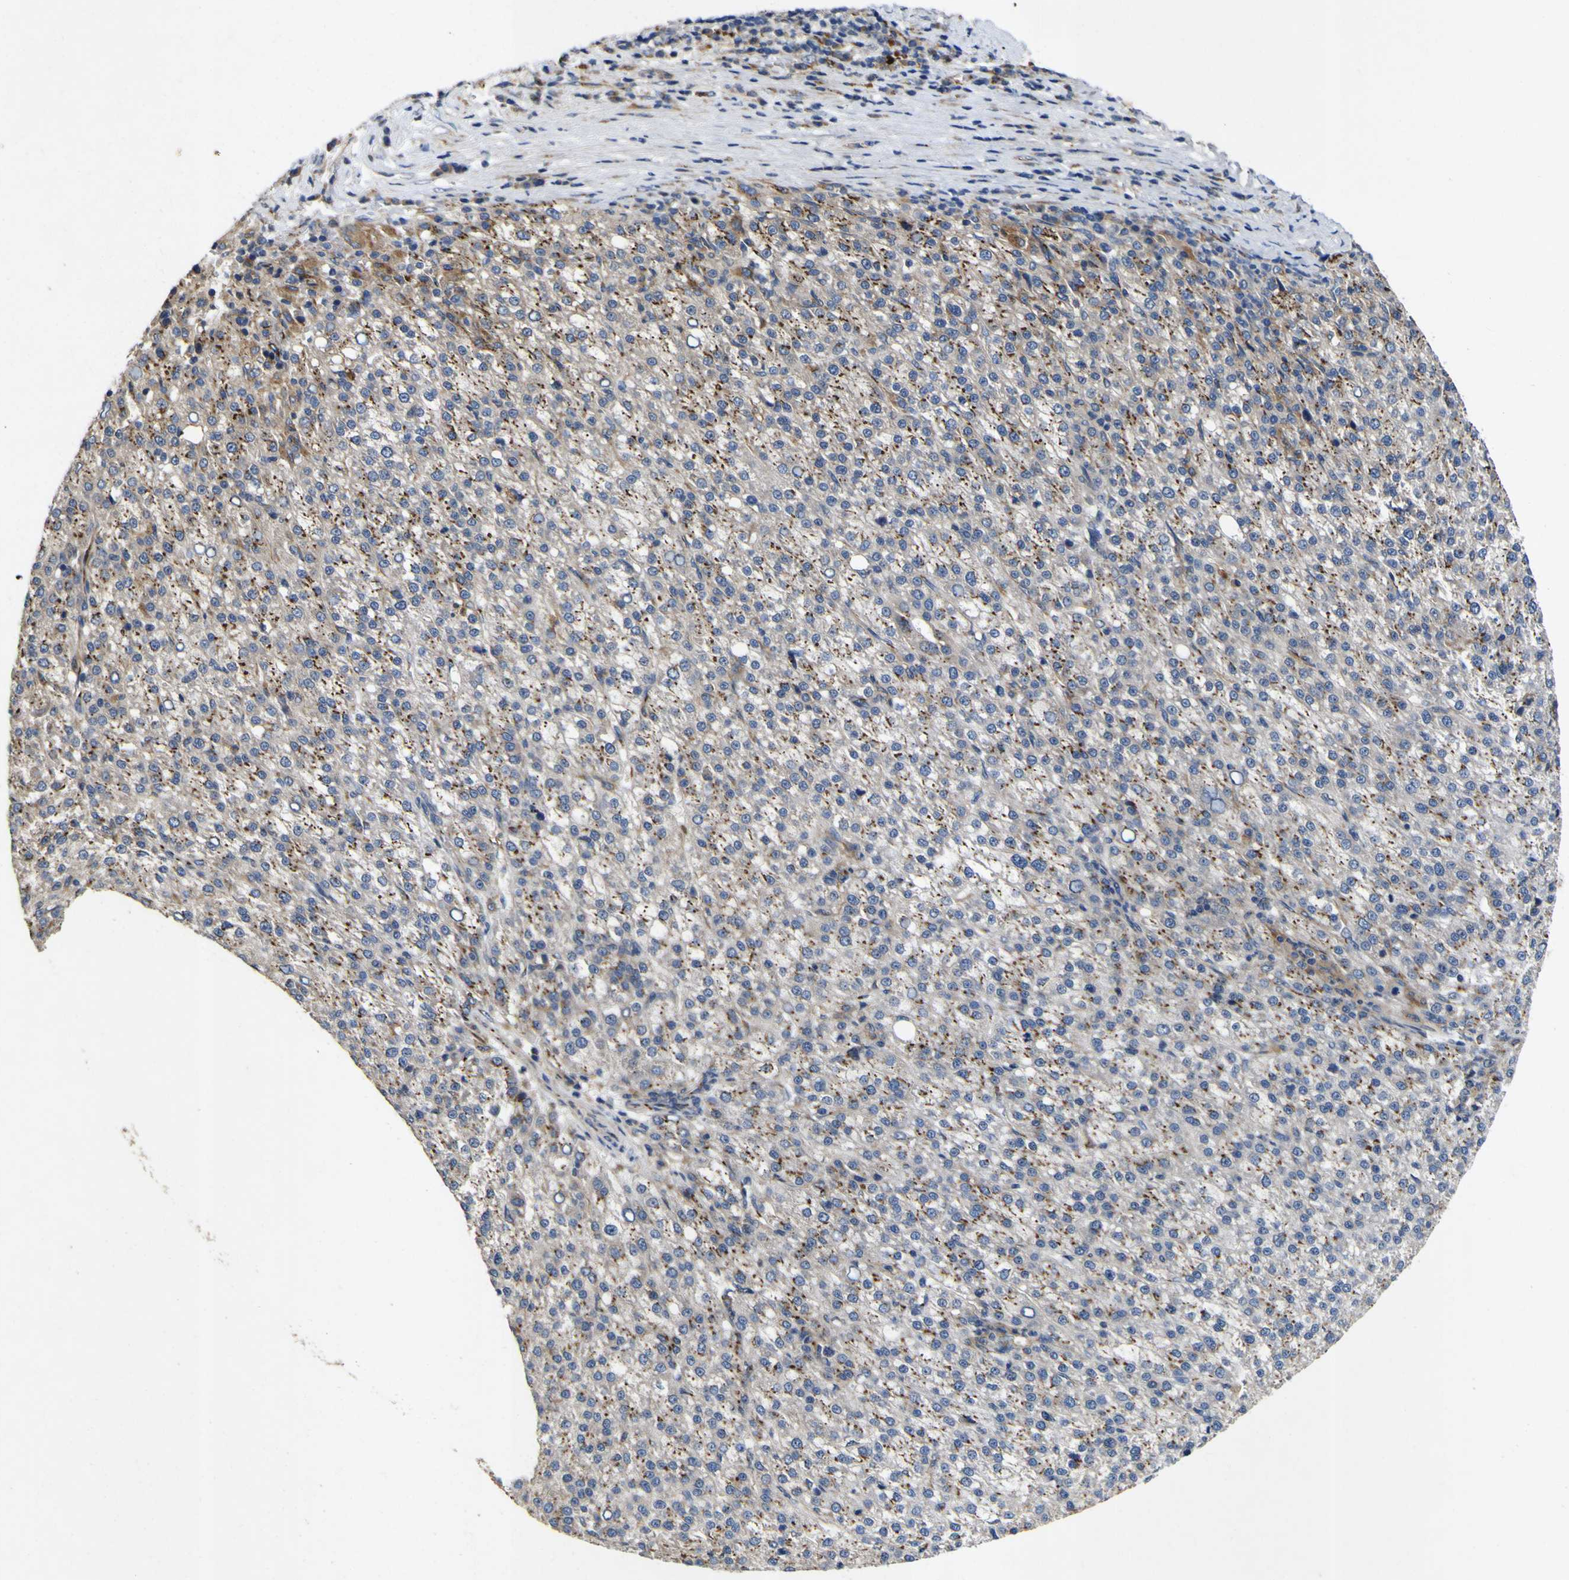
{"staining": {"intensity": "moderate", "quantity": ">75%", "location": "cytoplasmic/membranous"}, "tissue": "liver cancer", "cell_type": "Tumor cells", "image_type": "cancer", "snomed": [{"axis": "morphology", "description": "Carcinoma, Hepatocellular, NOS"}, {"axis": "topography", "description": "Liver"}], "caption": "Human liver cancer (hepatocellular carcinoma) stained with a protein marker exhibits moderate staining in tumor cells.", "gene": "COA1", "patient": {"sex": "female", "age": 58}}